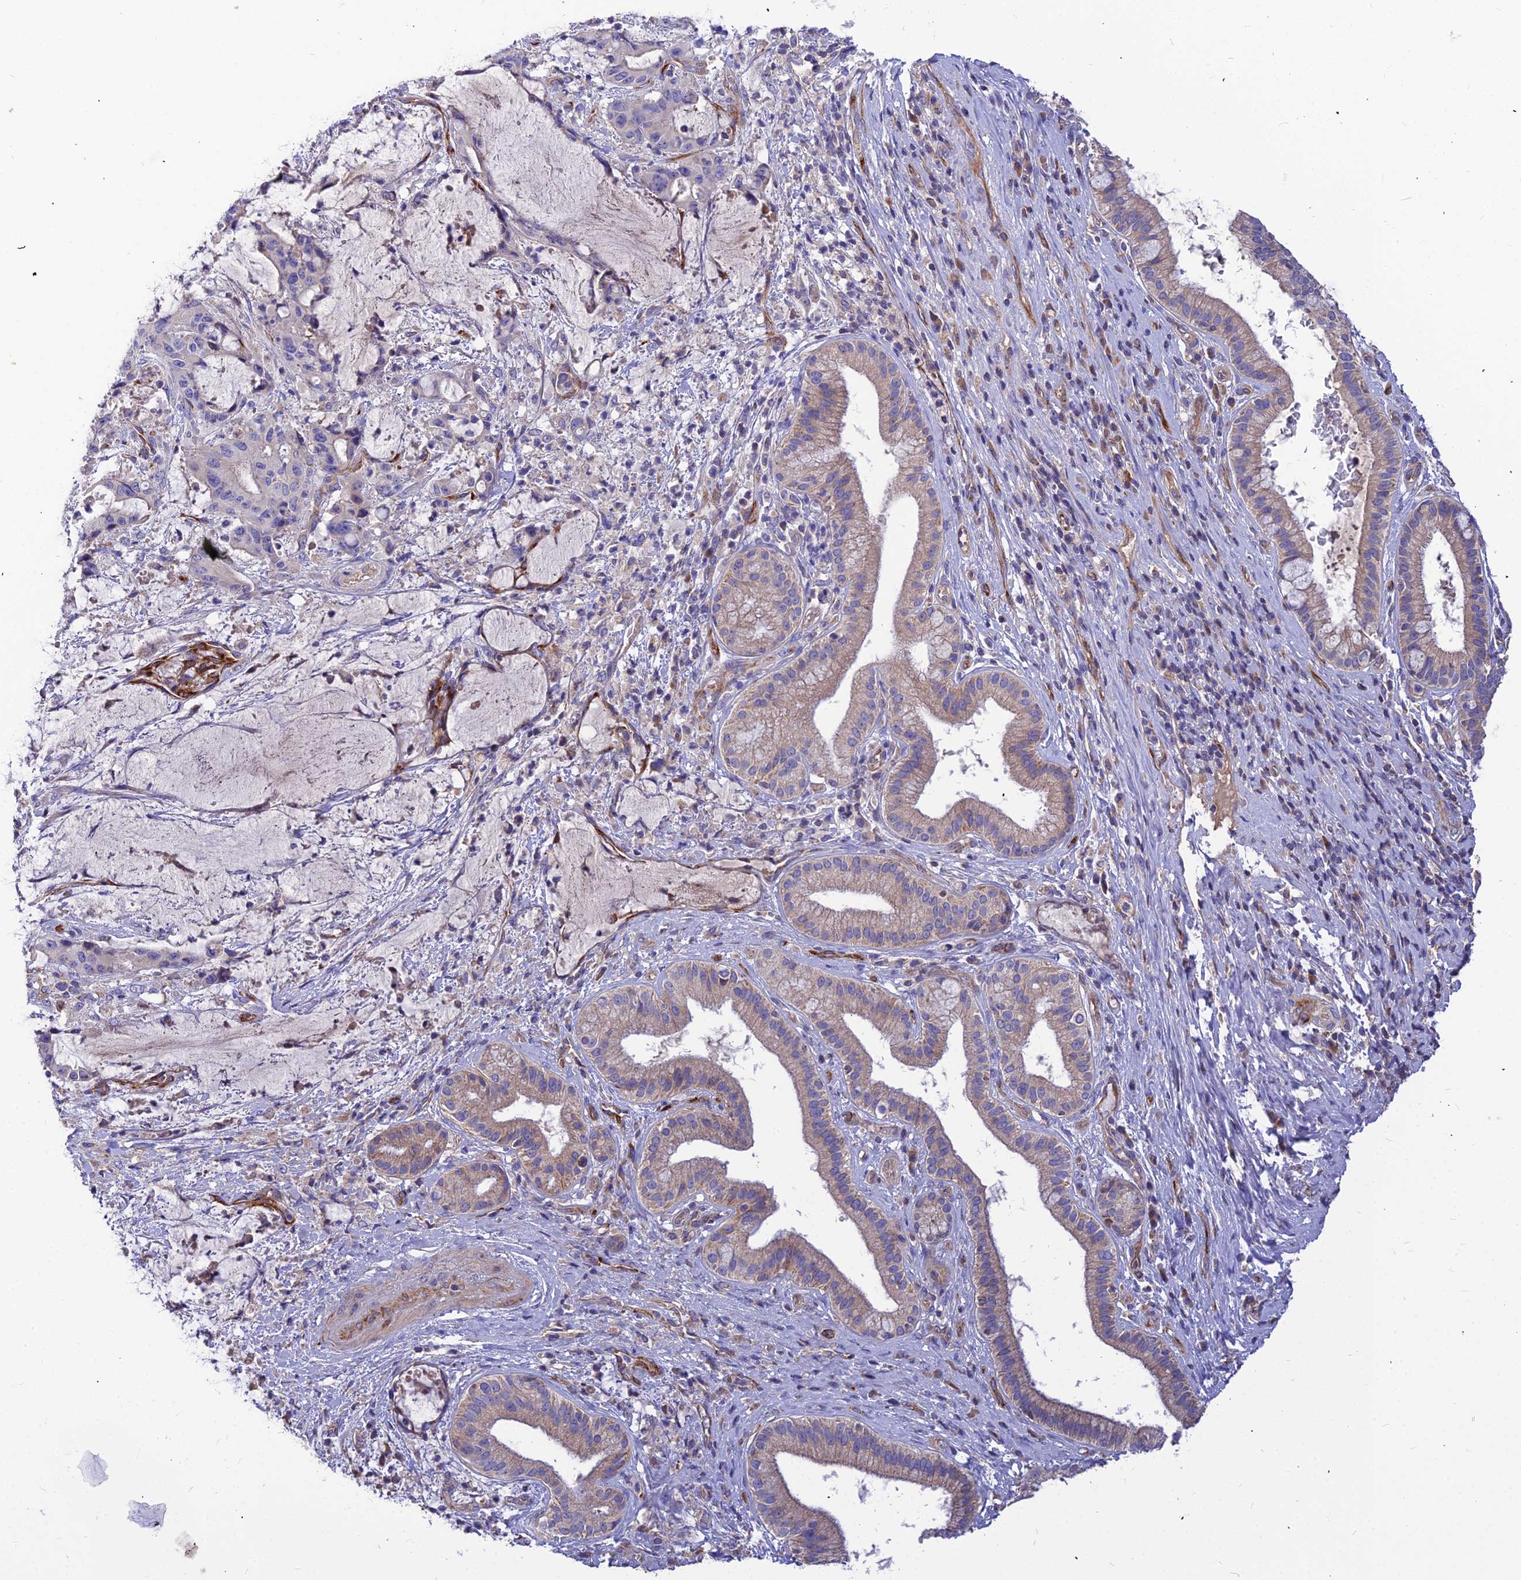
{"staining": {"intensity": "weak", "quantity": "25%-75%", "location": "cytoplasmic/membranous"}, "tissue": "liver cancer", "cell_type": "Tumor cells", "image_type": "cancer", "snomed": [{"axis": "morphology", "description": "Normal tissue, NOS"}, {"axis": "morphology", "description": "Cholangiocarcinoma"}, {"axis": "topography", "description": "Liver"}, {"axis": "topography", "description": "Peripheral nerve tissue"}], "caption": "Liver cancer stained with DAB (3,3'-diaminobenzidine) immunohistochemistry (IHC) exhibits low levels of weak cytoplasmic/membranous positivity in approximately 25%-75% of tumor cells.", "gene": "ASPHD1", "patient": {"sex": "female", "age": 73}}